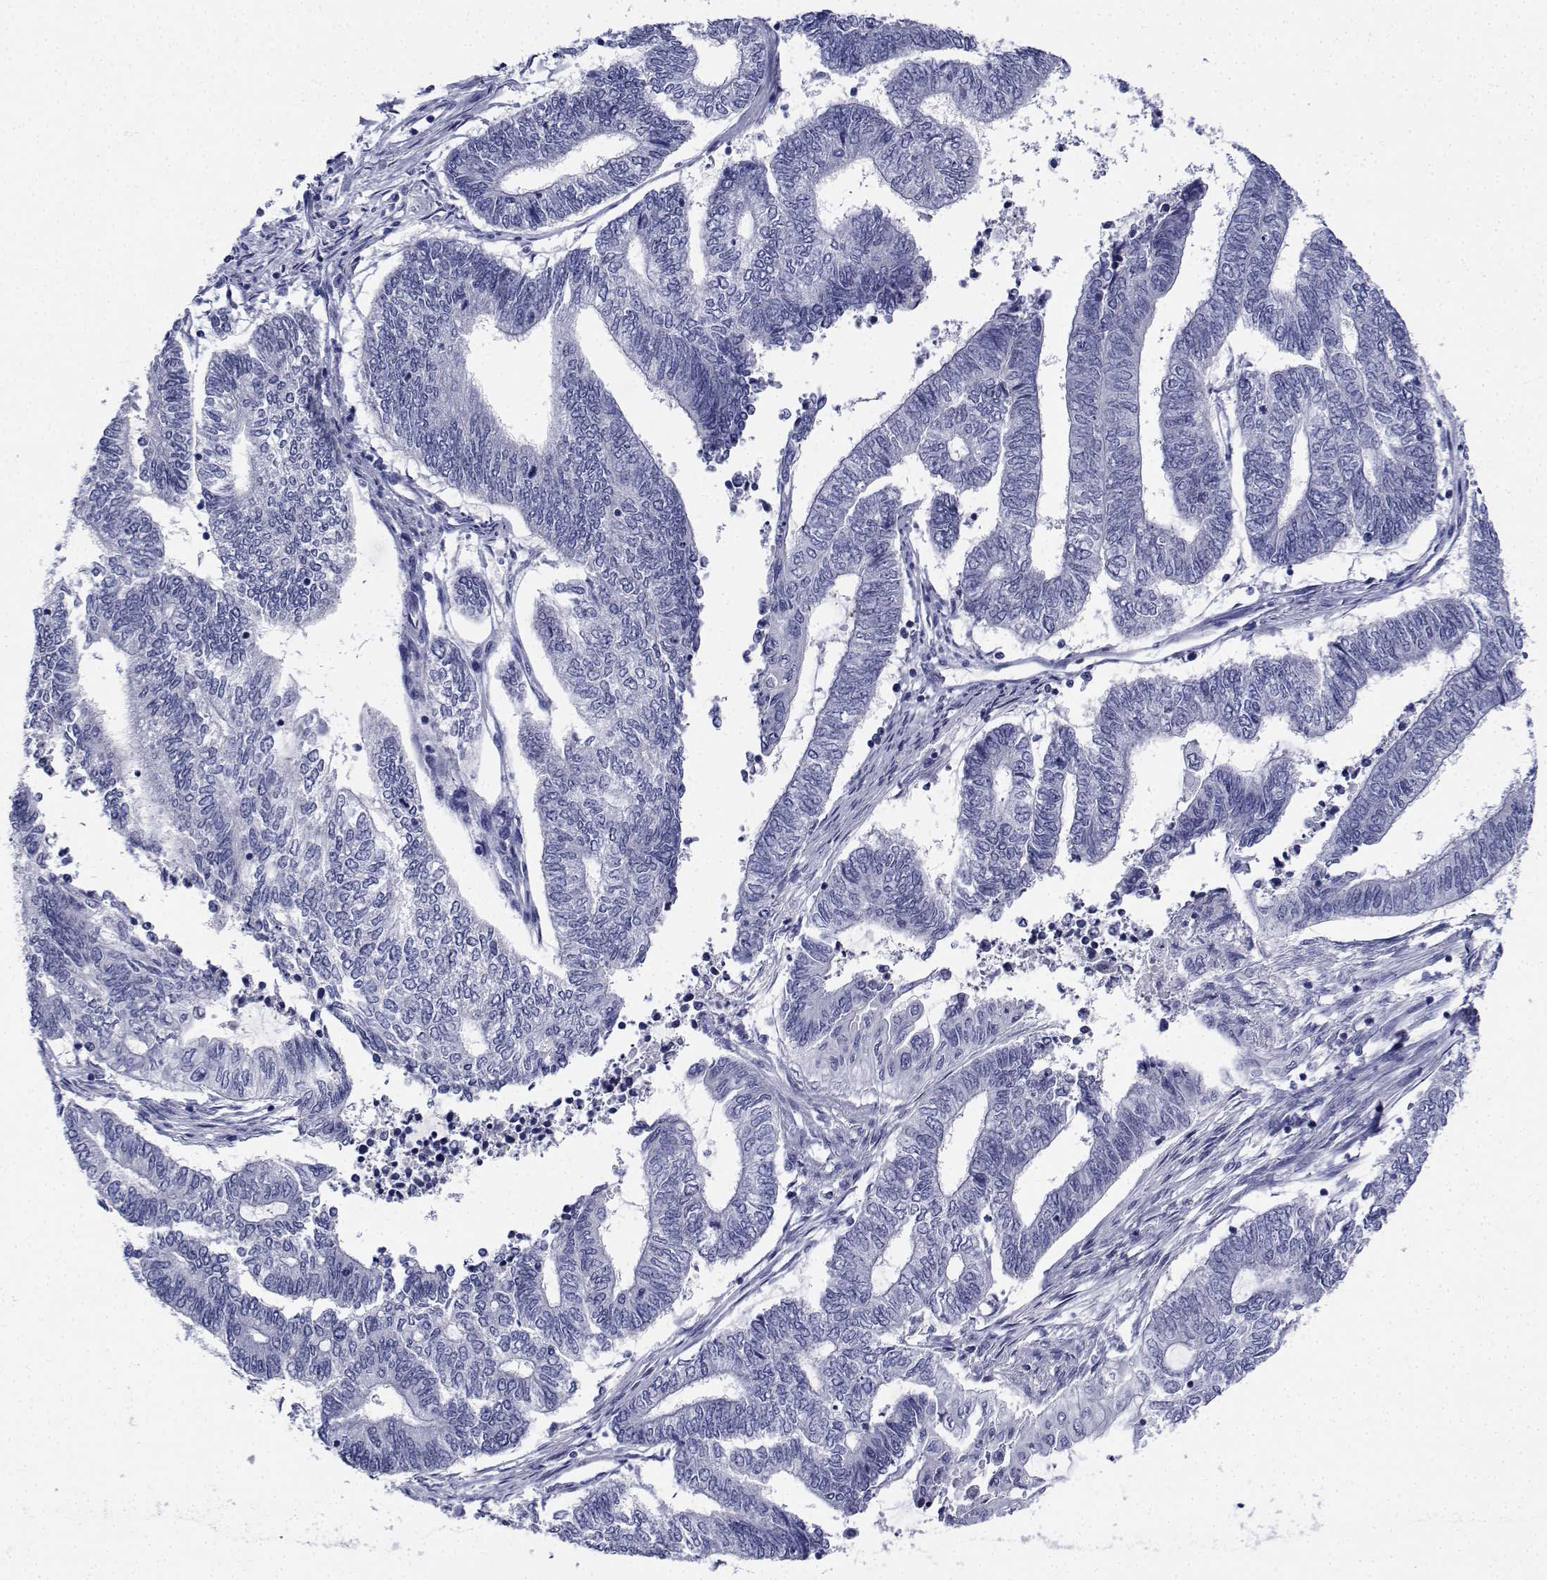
{"staining": {"intensity": "negative", "quantity": "none", "location": "none"}, "tissue": "endometrial cancer", "cell_type": "Tumor cells", "image_type": "cancer", "snomed": [{"axis": "morphology", "description": "Adenocarcinoma, NOS"}, {"axis": "topography", "description": "Uterus"}, {"axis": "topography", "description": "Endometrium"}], "caption": "Human endometrial cancer (adenocarcinoma) stained for a protein using immunohistochemistry (IHC) displays no expression in tumor cells.", "gene": "PLXNA4", "patient": {"sex": "female", "age": 70}}